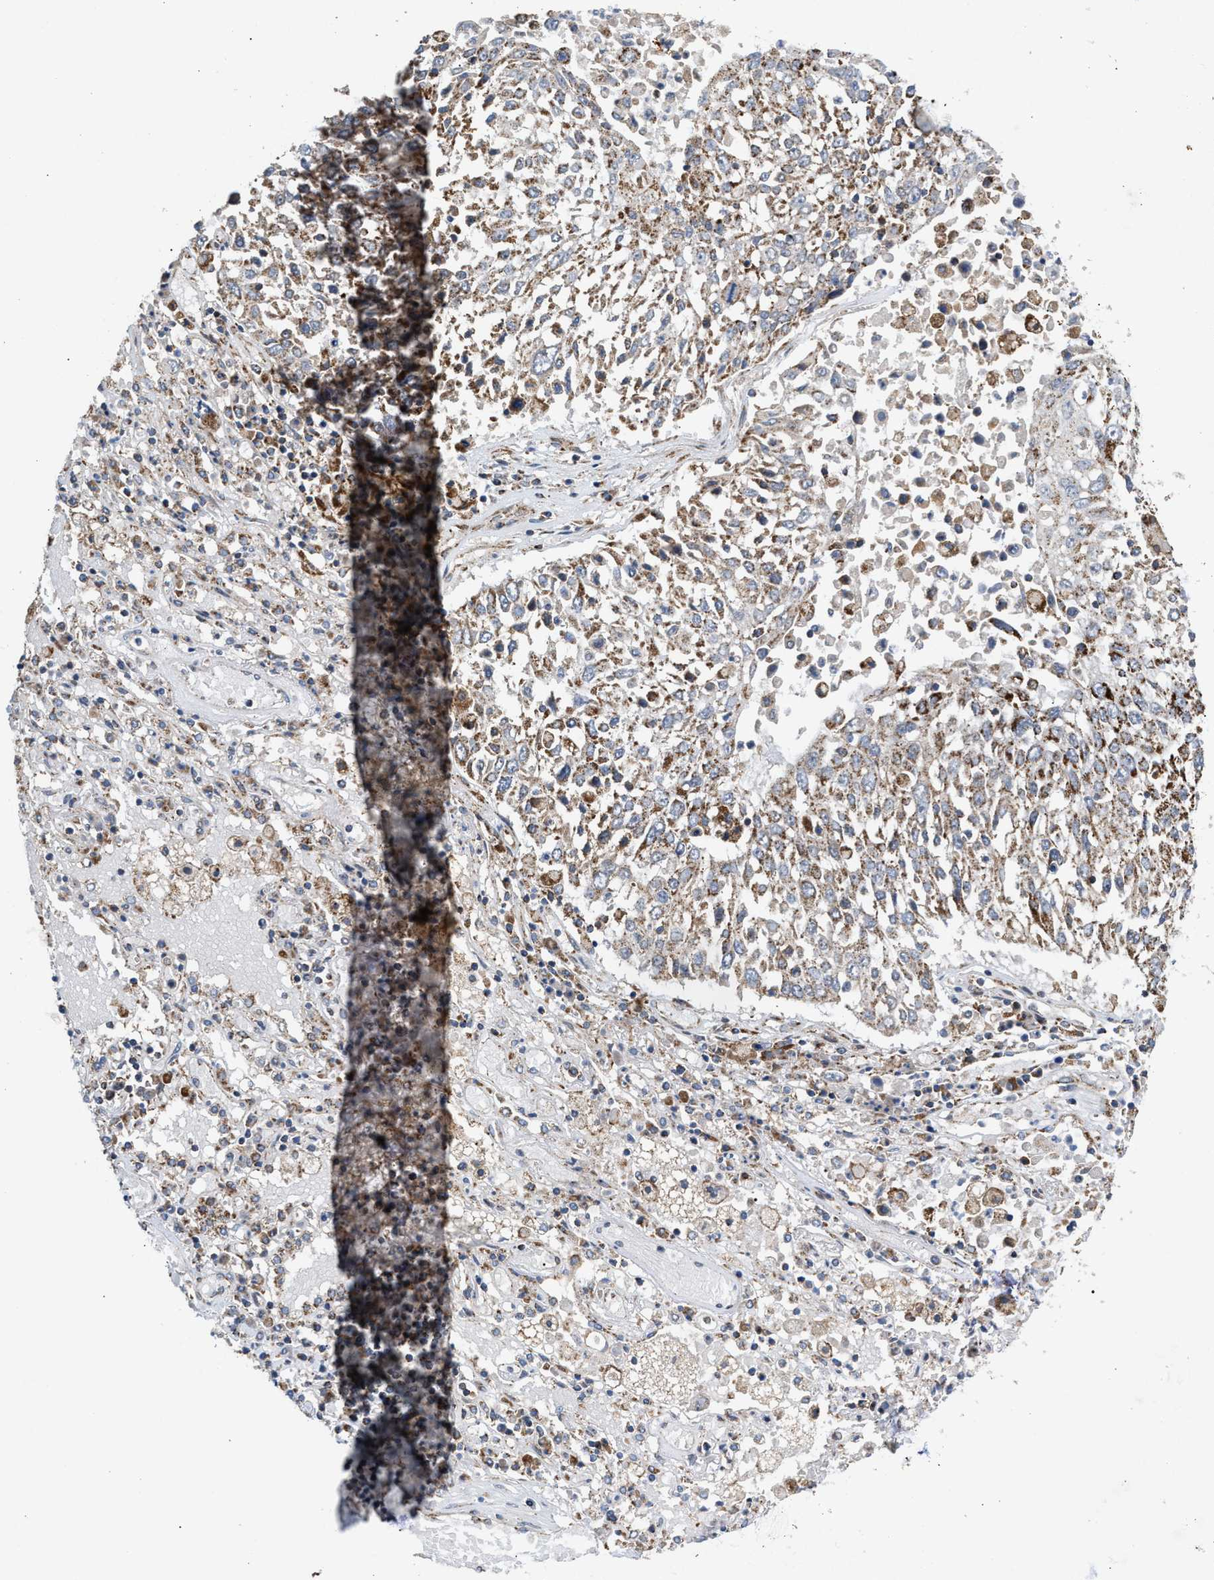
{"staining": {"intensity": "moderate", "quantity": "25%-75%", "location": "cytoplasmic/membranous"}, "tissue": "lung cancer", "cell_type": "Tumor cells", "image_type": "cancer", "snomed": [{"axis": "morphology", "description": "Squamous cell carcinoma, NOS"}, {"axis": "topography", "description": "Lung"}], "caption": "The histopathology image displays staining of squamous cell carcinoma (lung), revealing moderate cytoplasmic/membranous protein staining (brown color) within tumor cells.", "gene": "TACO1", "patient": {"sex": "male", "age": 65}}